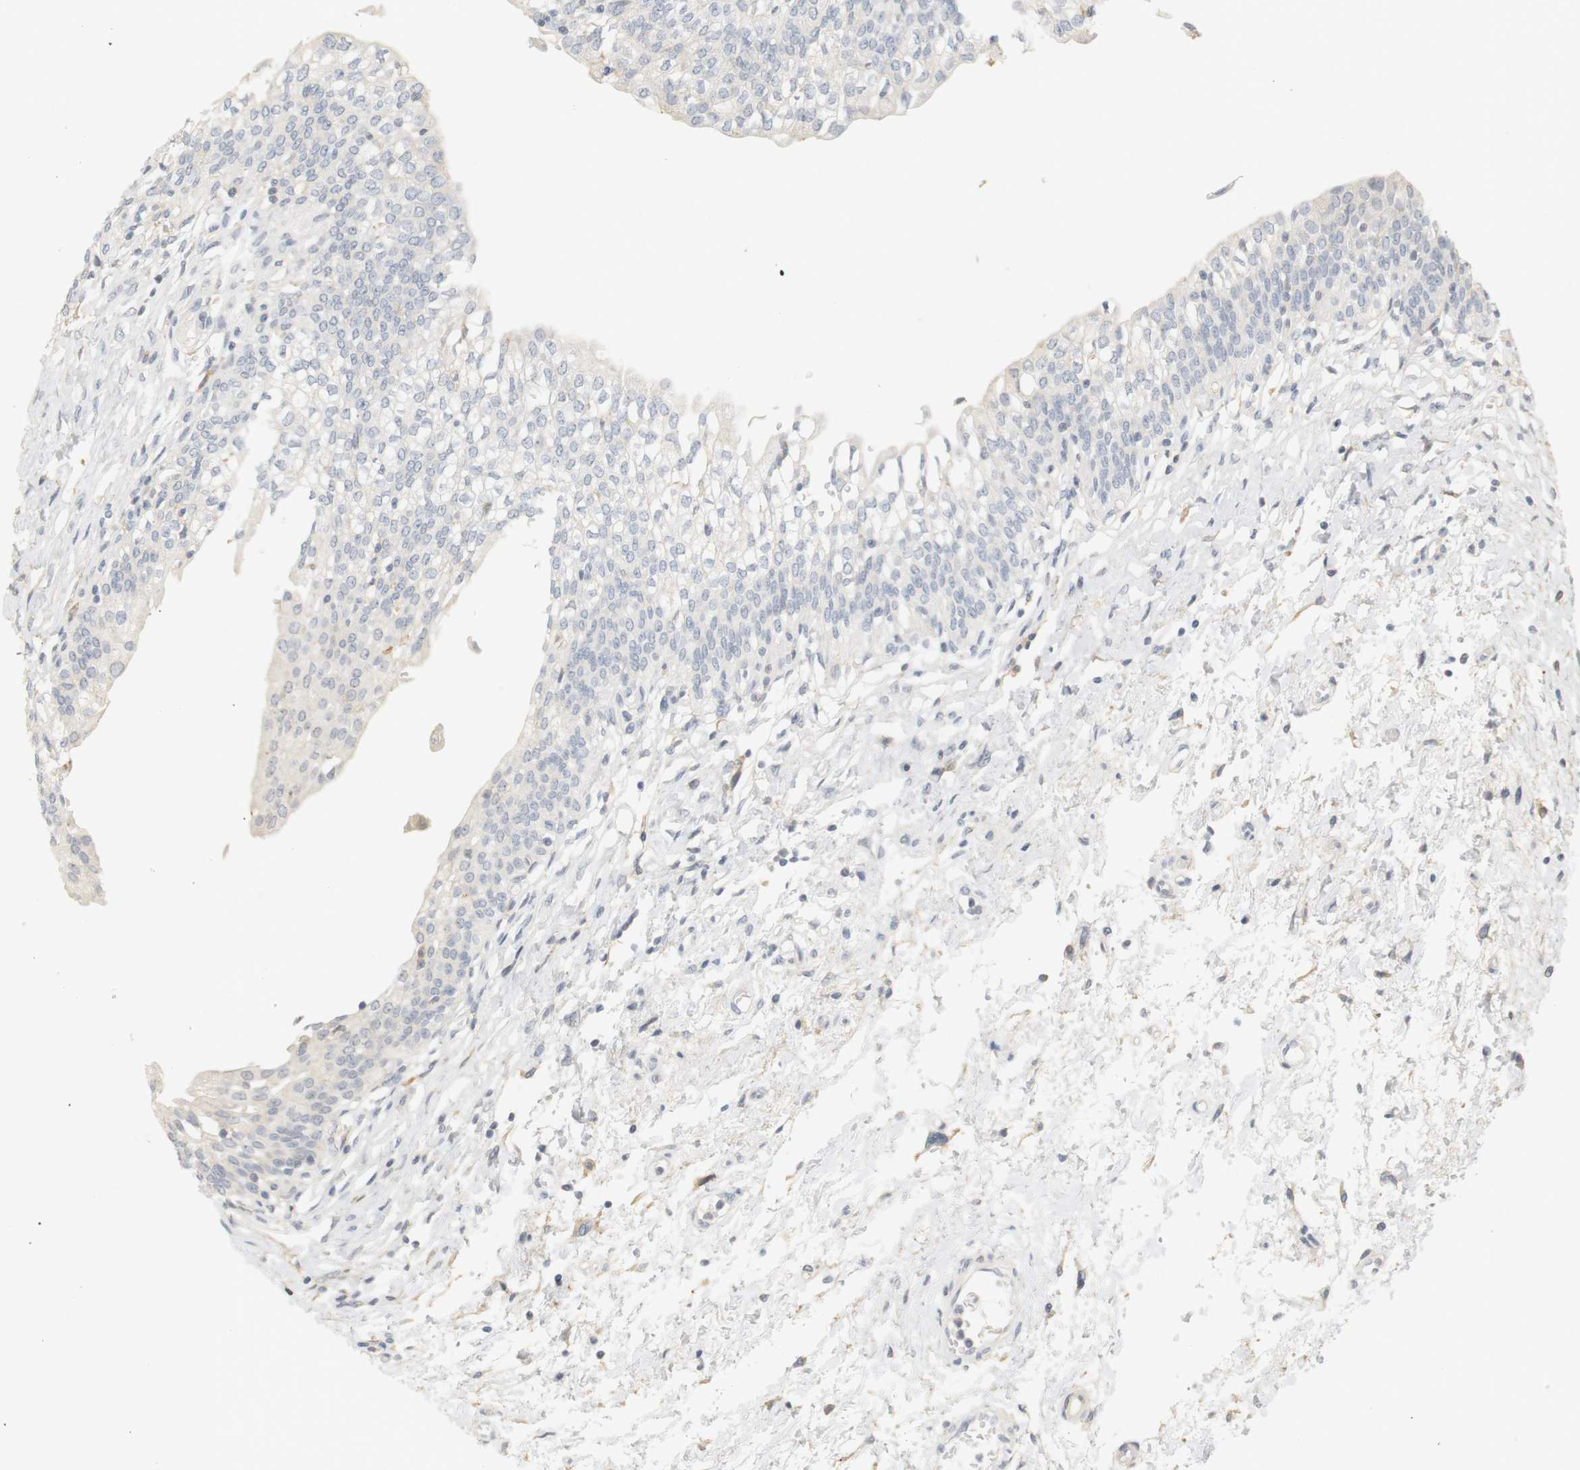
{"staining": {"intensity": "negative", "quantity": "none", "location": "none"}, "tissue": "urinary bladder", "cell_type": "Urothelial cells", "image_type": "normal", "snomed": [{"axis": "morphology", "description": "Normal tissue, NOS"}, {"axis": "topography", "description": "Urinary bladder"}], "caption": "This is a histopathology image of immunohistochemistry (IHC) staining of normal urinary bladder, which shows no expression in urothelial cells.", "gene": "RTN3", "patient": {"sex": "male", "age": 55}}